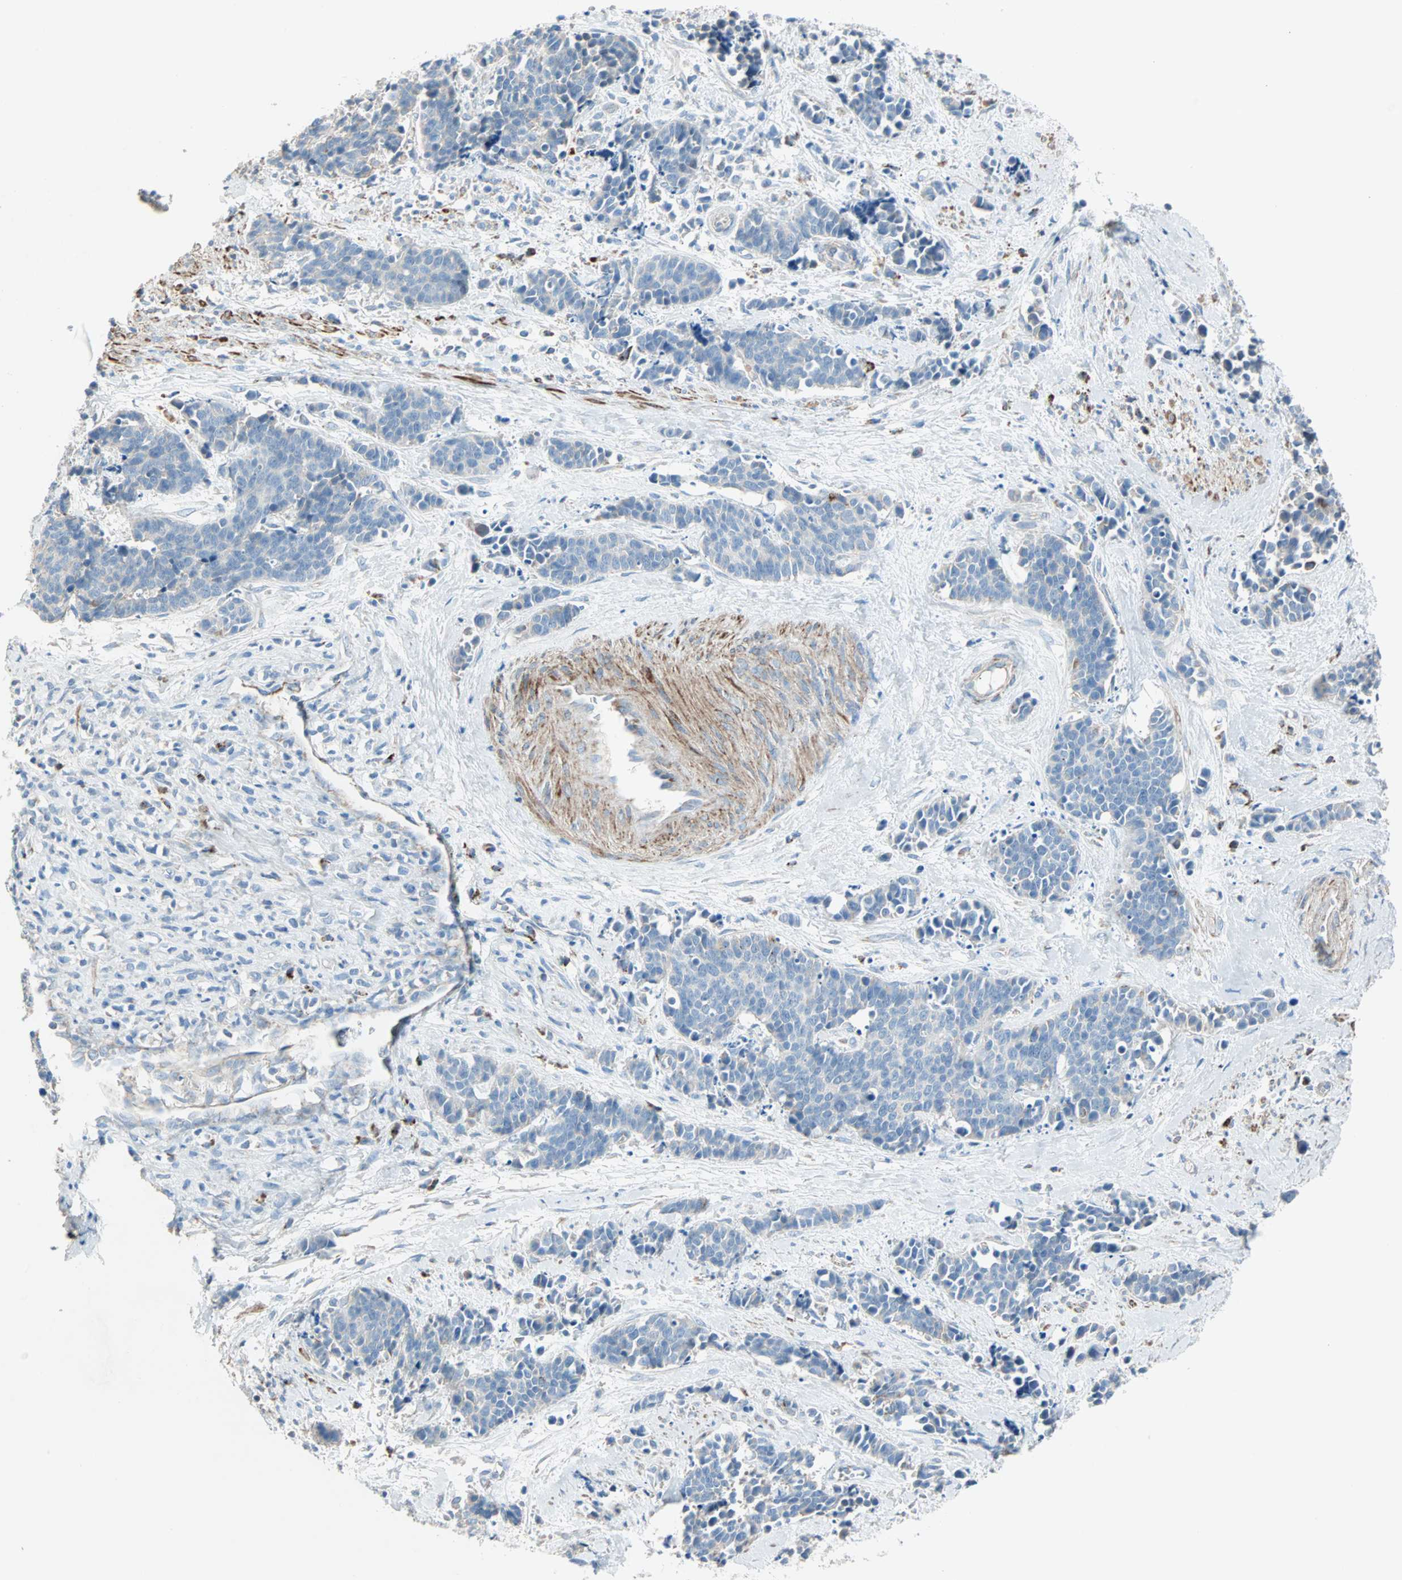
{"staining": {"intensity": "negative", "quantity": "none", "location": "none"}, "tissue": "cervical cancer", "cell_type": "Tumor cells", "image_type": "cancer", "snomed": [{"axis": "morphology", "description": "Squamous cell carcinoma, NOS"}, {"axis": "topography", "description": "Cervix"}], "caption": "A micrograph of human cervical cancer (squamous cell carcinoma) is negative for staining in tumor cells. (DAB immunohistochemistry (IHC), high magnification).", "gene": "ACVRL1", "patient": {"sex": "female", "age": 35}}